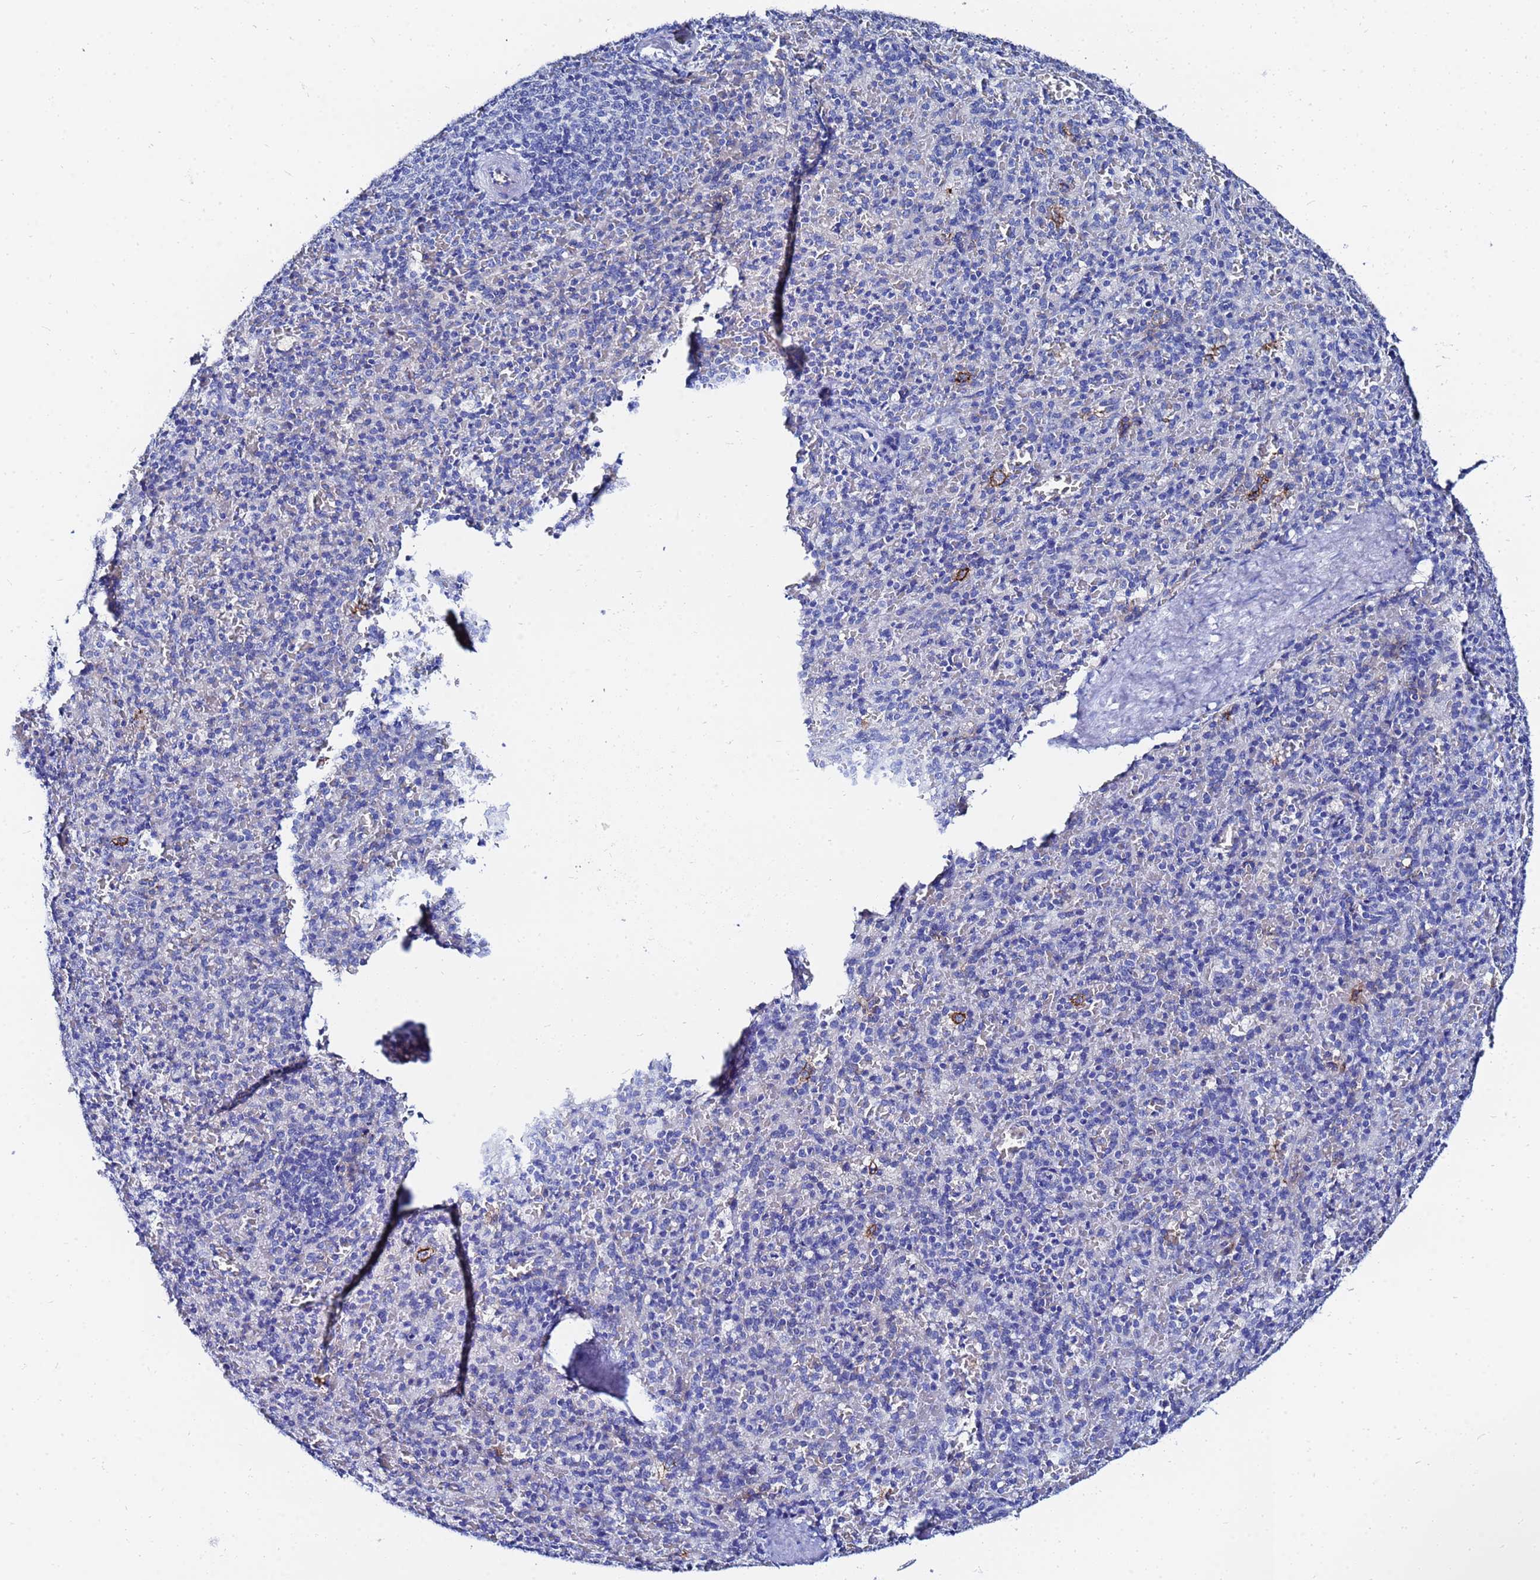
{"staining": {"intensity": "negative", "quantity": "none", "location": "none"}, "tissue": "spleen", "cell_type": "Cells in red pulp", "image_type": "normal", "snomed": [{"axis": "morphology", "description": "Normal tissue, NOS"}, {"axis": "topography", "description": "Spleen"}], "caption": "Cells in red pulp are negative for protein expression in normal human spleen. (Immunohistochemistry, brightfield microscopy, high magnification).", "gene": "AQP12A", "patient": {"sex": "female", "age": 21}}